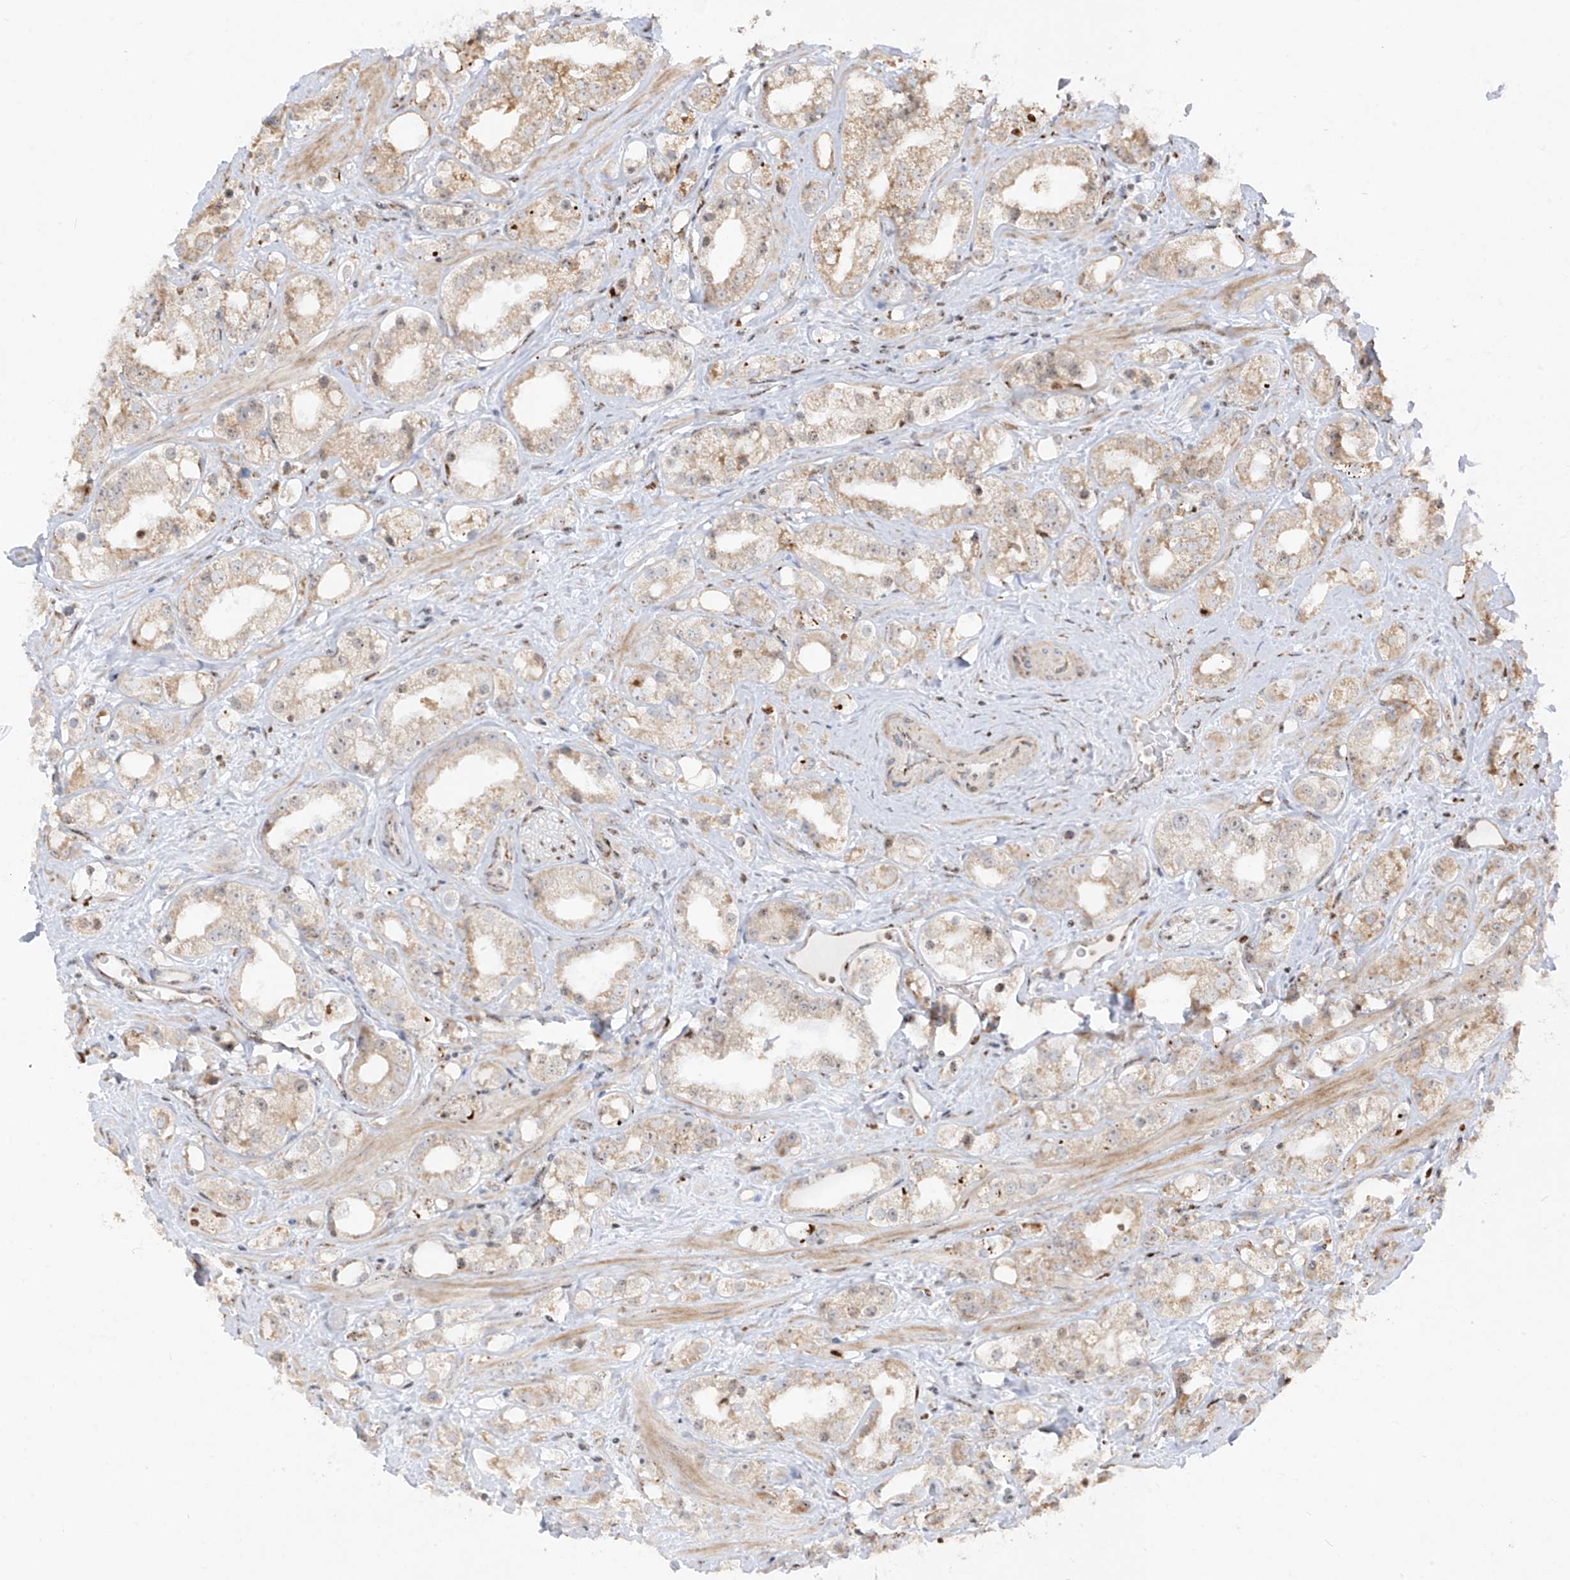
{"staining": {"intensity": "weak", "quantity": "25%-75%", "location": "cytoplasmic/membranous"}, "tissue": "prostate cancer", "cell_type": "Tumor cells", "image_type": "cancer", "snomed": [{"axis": "morphology", "description": "Adenocarcinoma, NOS"}, {"axis": "topography", "description": "Prostate"}], "caption": "Prostate cancer (adenocarcinoma) tissue demonstrates weak cytoplasmic/membranous positivity in about 25%-75% of tumor cells", "gene": "ZBTB8A", "patient": {"sex": "male", "age": 79}}